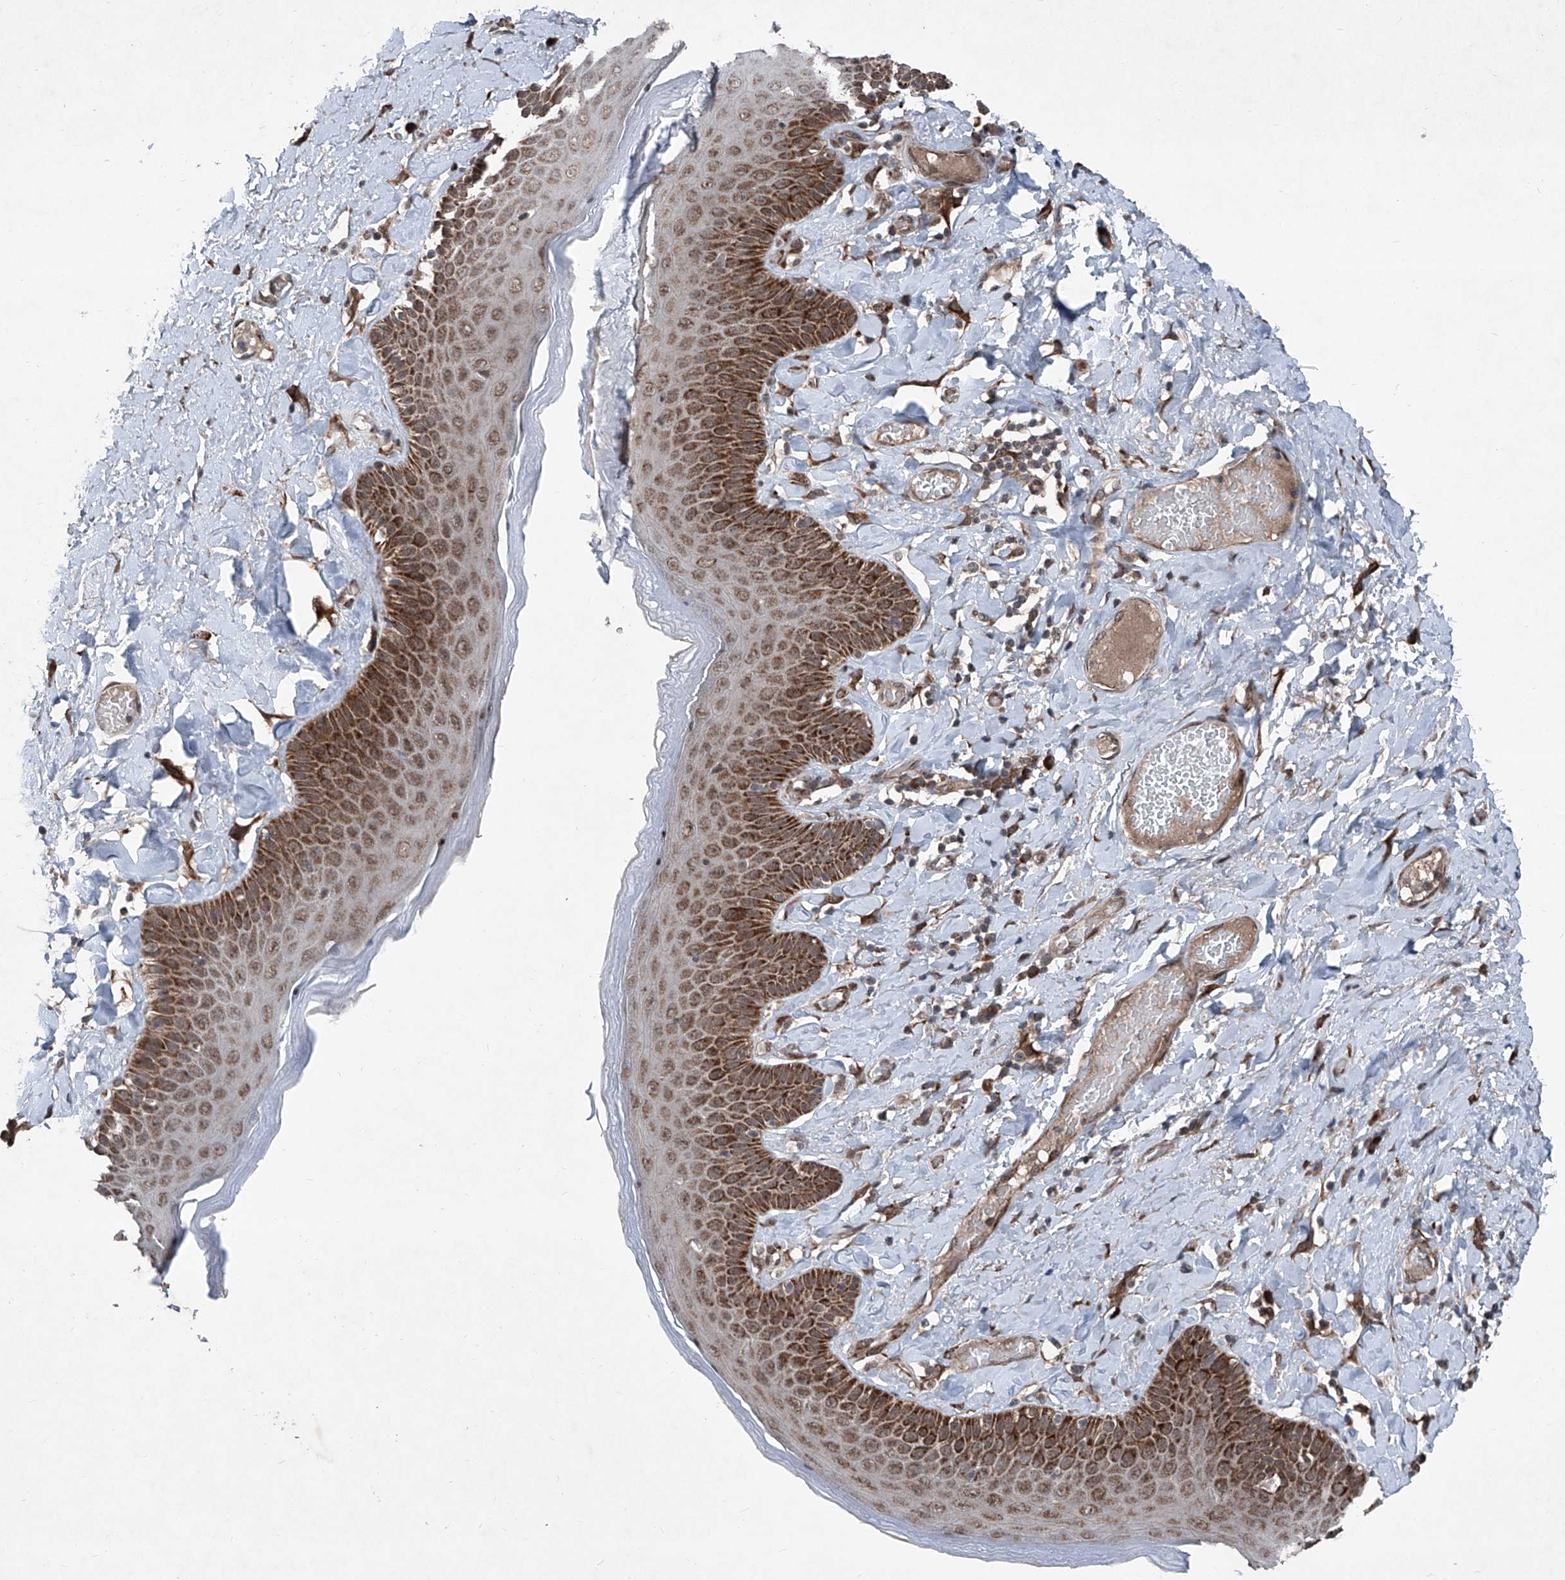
{"staining": {"intensity": "strong", "quantity": ">75%", "location": "cytoplasmic/membranous"}, "tissue": "skin", "cell_type": "Epidermal cells", "image_type": "normal", "snomed": [{"axis": "morphology", "description": "Normal tissue, NOS"}, {"axis": "topography", "description": "Anal"}], "caption": "IHC (DAB (3,3'-diaminobenzidine)) staining of unremarkable skin shows strong cytoplasmic/membranous protein staining in approximately >75% of epidermal cells.", "gene": "COA7", "patient": {"sex": "male", "age": 69}}